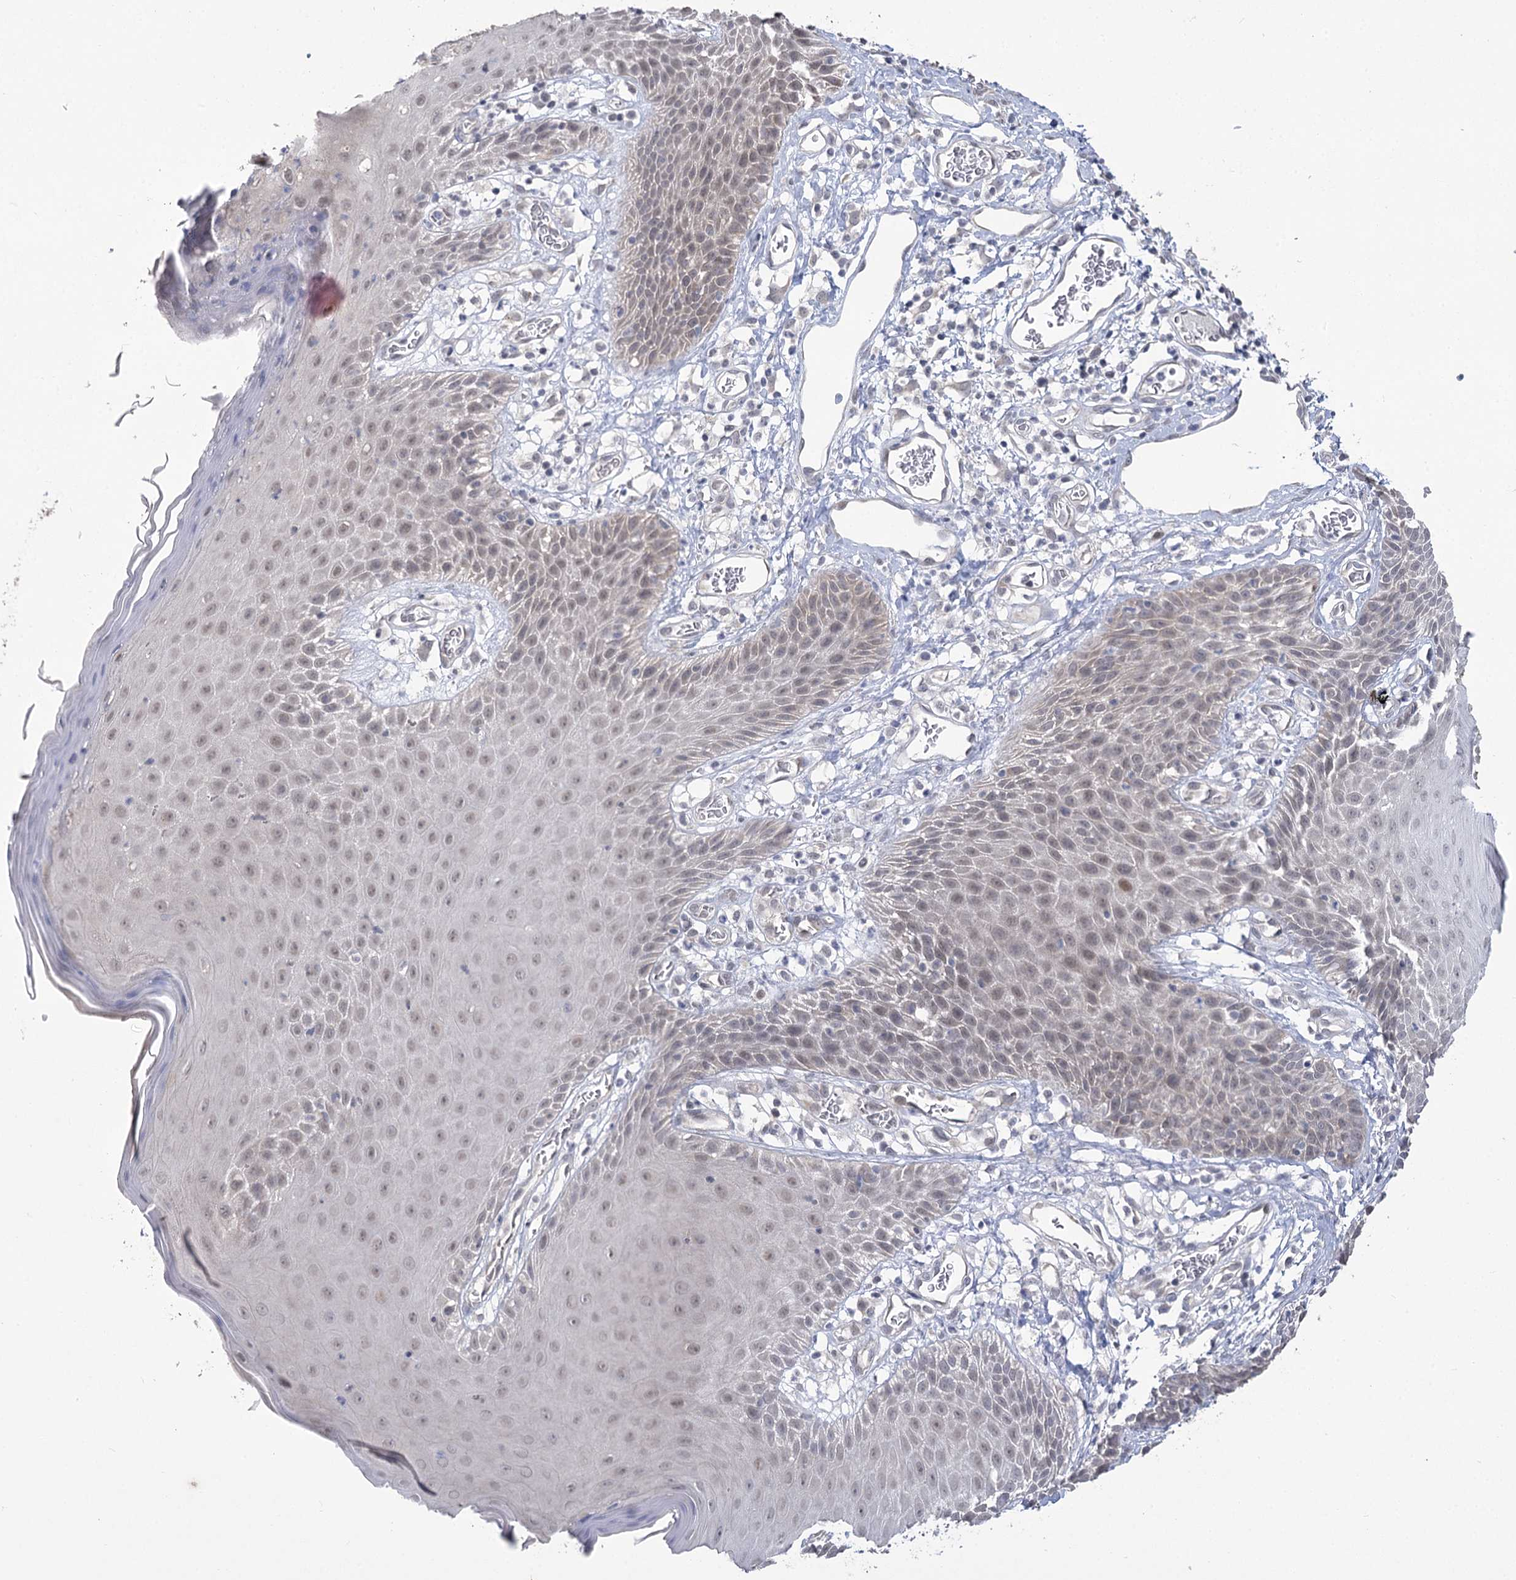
{"staining": {"intensity": "weak", "quantity": "<25%", "location": "cytoplasmic/membranous"}, "tissue": "skin", "cell_type": "Epidermal cells", "image_type": "normal", "snomed": [{"axis": "morphology", "description": "Normal tissue, NOS"}, {"axis": "topography", "description": "Vulva"}], "caption": "Immunohistochemical staining of benign skin demonstrates no significant positivity in epidermal cells.", "gene": "PHYHIPL", "patient": {"sex": "female", "age": 68}}